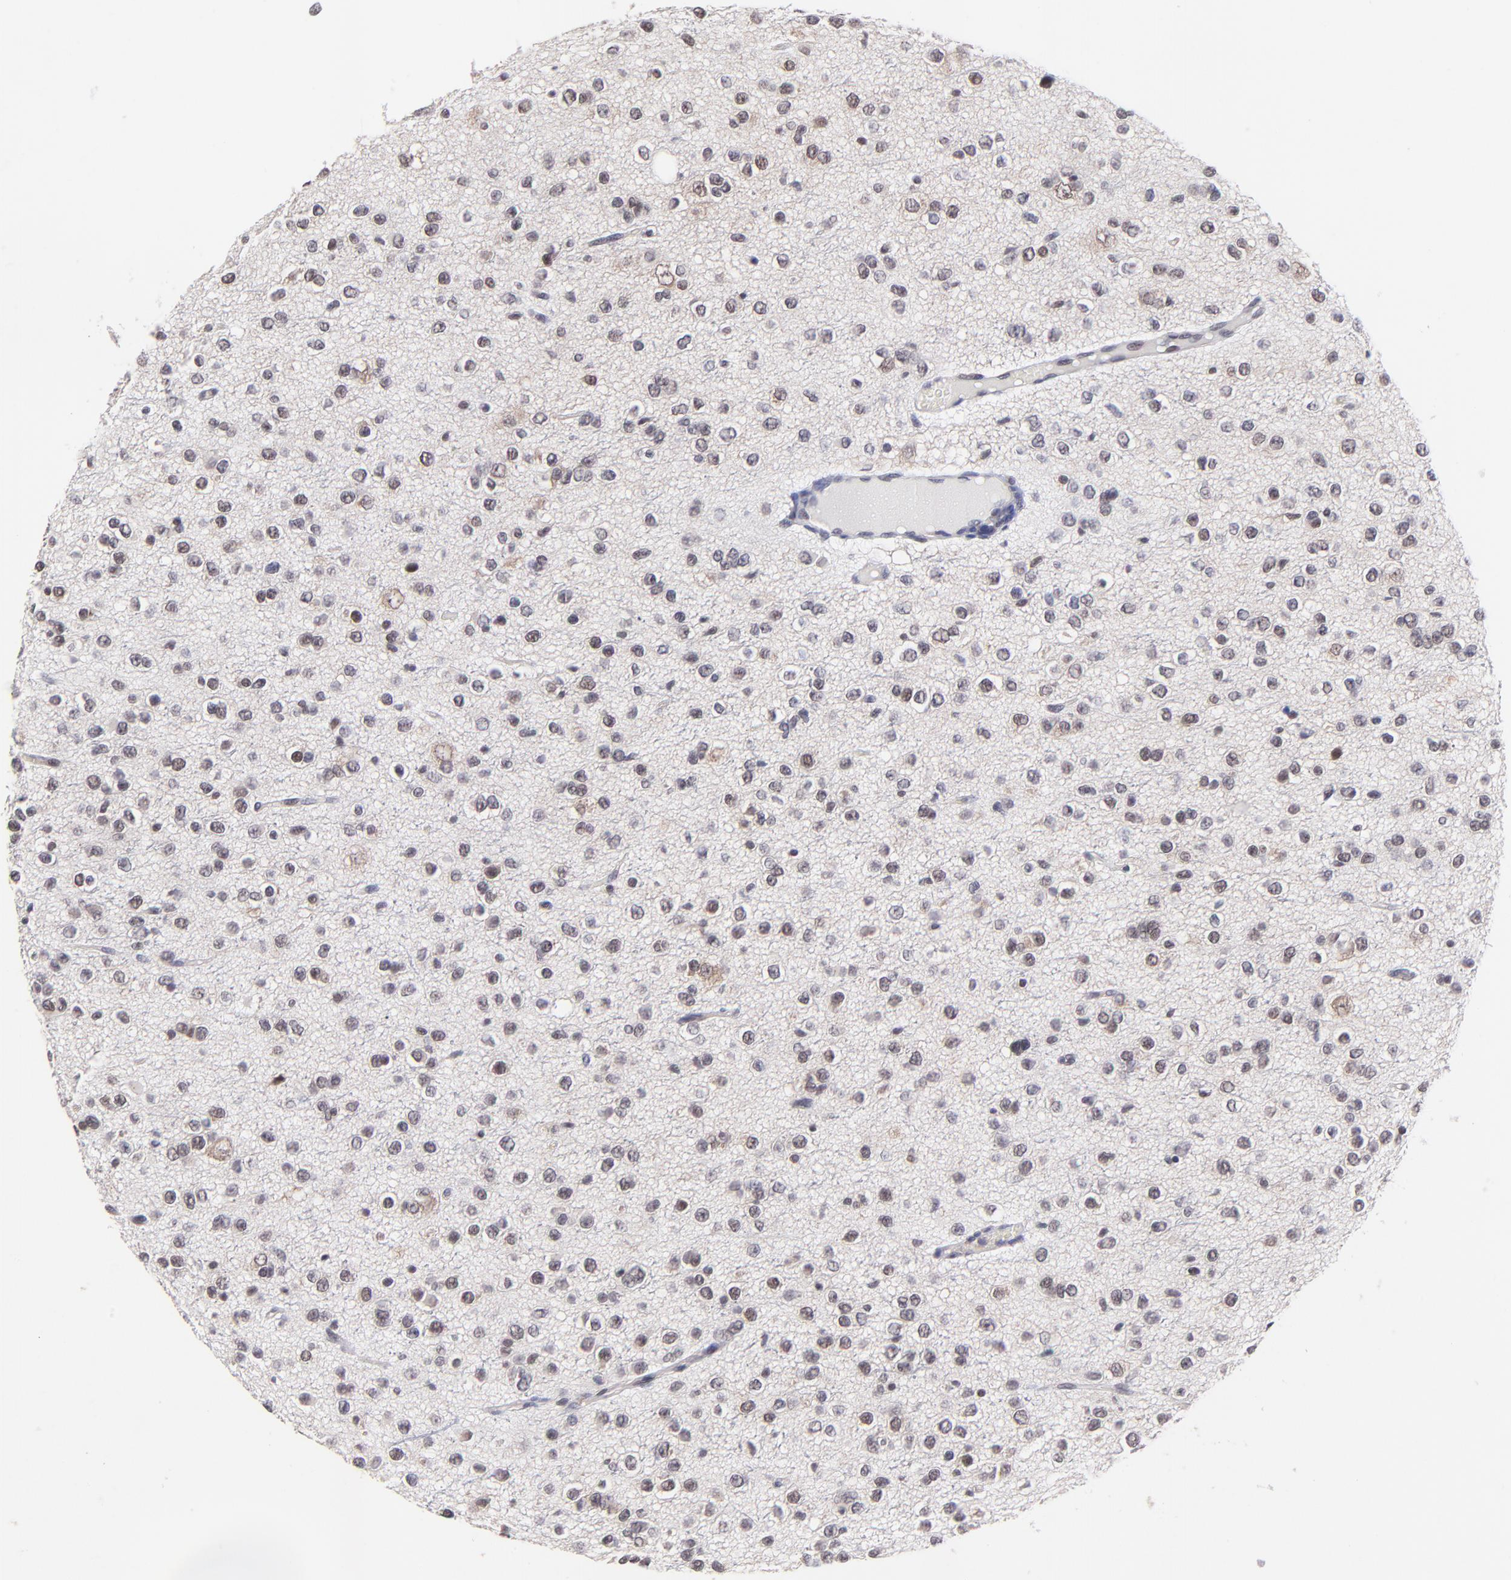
{"staining": {"intensity": "weak", "quantity": "<25%", "location": "nuclear"}, "tissue": "glioma", "cell_type": "Tumor cells", "image_type": "cancer", "snomed": [{"axis": "morphology", "description": "Glioma, malignant, Low grade"}, {"axis": "topography", "description": "Brain"}], "caption": "Immunohistochemistry (IHC) photomicrograph of human glioma stained for a protein (brown), which demonstrates no expression in tumor cells.", "gene": "ZNF747", "patient": {"sex": "male", "age": 42}}